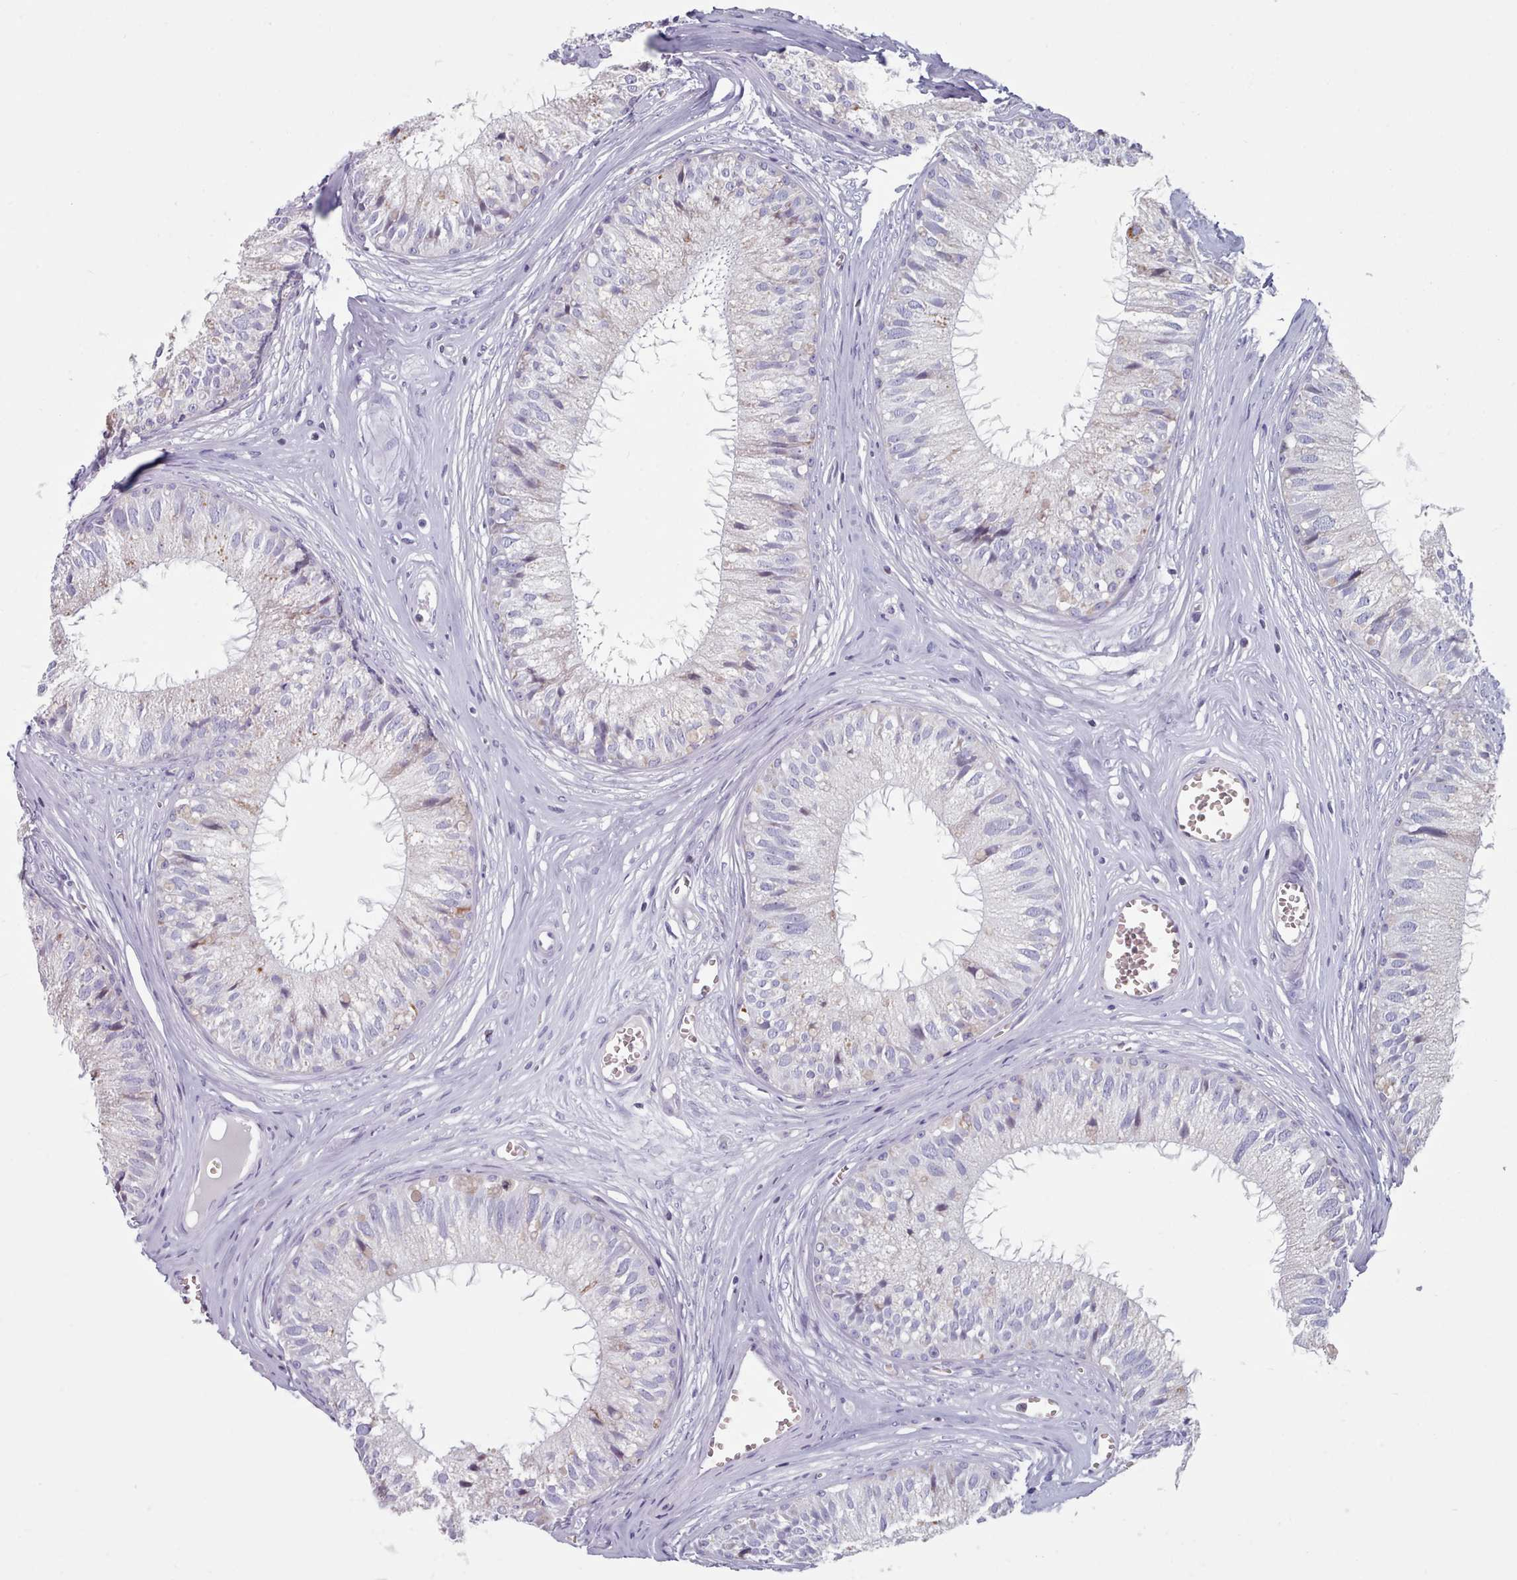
{"staining": {"intensity": "negative", "quantity": "none", "location": "none"}, "tissue": "epididymis", "cell_type": "Glandular cells", "image_type": "normal", "snomed": [{"axis": "morphology", "description": "Normal tissue, NOS"}, {"axis": "topography", "description": "Epididymis"}], "caption": "Immunohistochemistry histopathology image of unremarkable epididymis: human epididymis stained with DAB displays no significant protein staining in glandular cells.", "gene": "FAM170B", "patient": {"sex": "male", "age": 36}}